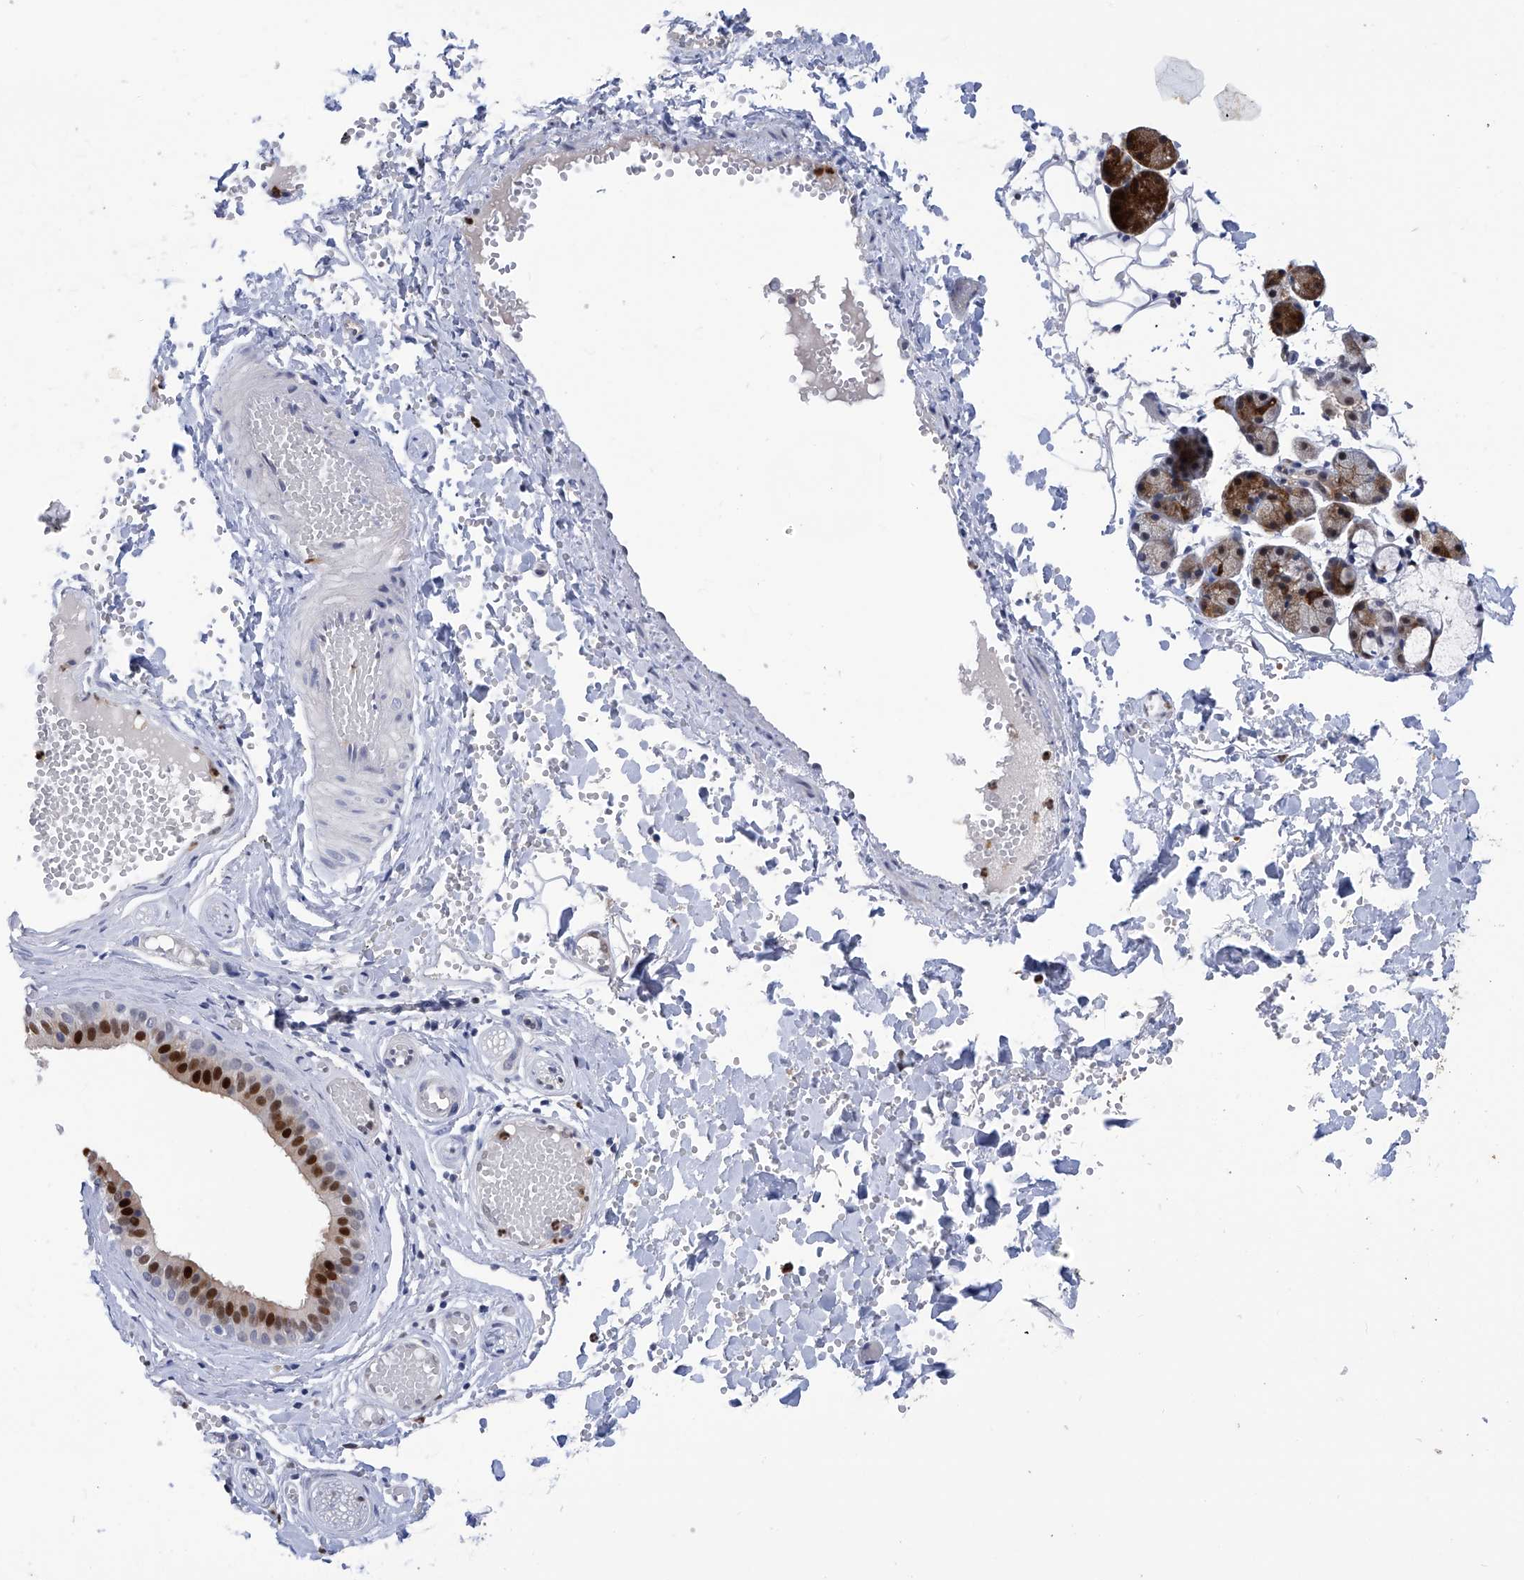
{"staining": {"intensity": "strong", "quantity": "25%-75%", "location": "cytoplasmic/membranous,nuclear"}, "tissue": "salivary gland", "cell_type": "Glandular cells", "image_type": "normal", "snomed": [{"axis": "morphology", "description": "Normal tissue, NOS"}, {"axis": "topography", "description": "Salivary gland"}], "caption": "Immunohistochemical staining of benign salivary gland demonstrates strong cytoplasmic/membranous,nuclear protein staining in about 25%-75% of glandular cells.", "gene": "PHF20", "patient": {"sex": "female", "age": 33}}